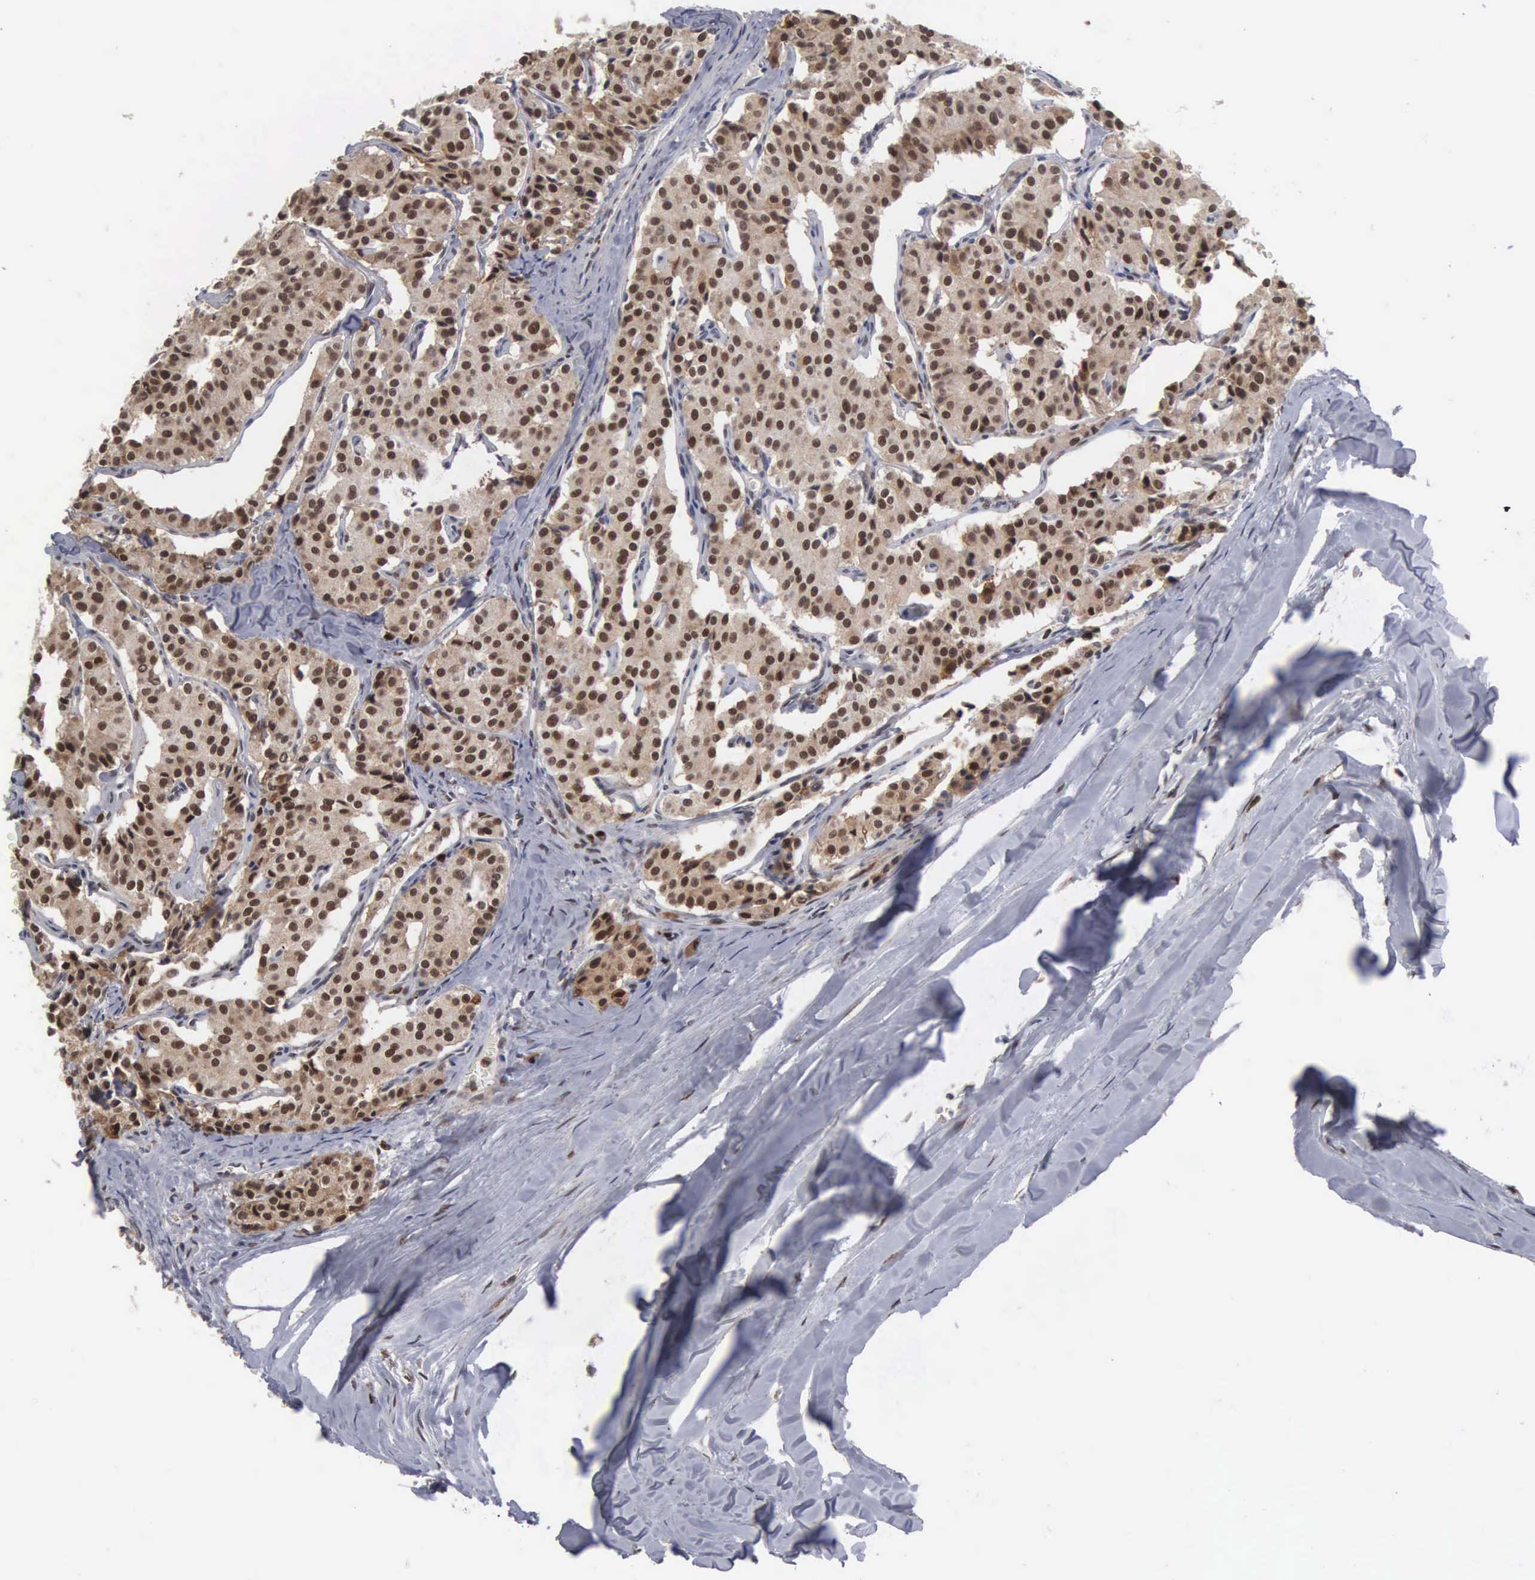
{"staining": {"intensity": "moderate", "quantity": ">75%", "location": "nuclear"}, "tissue": "carcinoid", "cell_type": "Tumor cells", "image_type": "cancer", "snomed": [{"axis": "morphology", "description": "Carcinoid, malignant, NOS"}, {"axis": "topography", "description": "Bronchus"}], "caption": "Tumor cells show medium levels of moderate nuclear positivity in about >75% of cells in malignant carcinoid.", "gene": "TRMT5", "patient": {"sex": "male", "age": 55}}